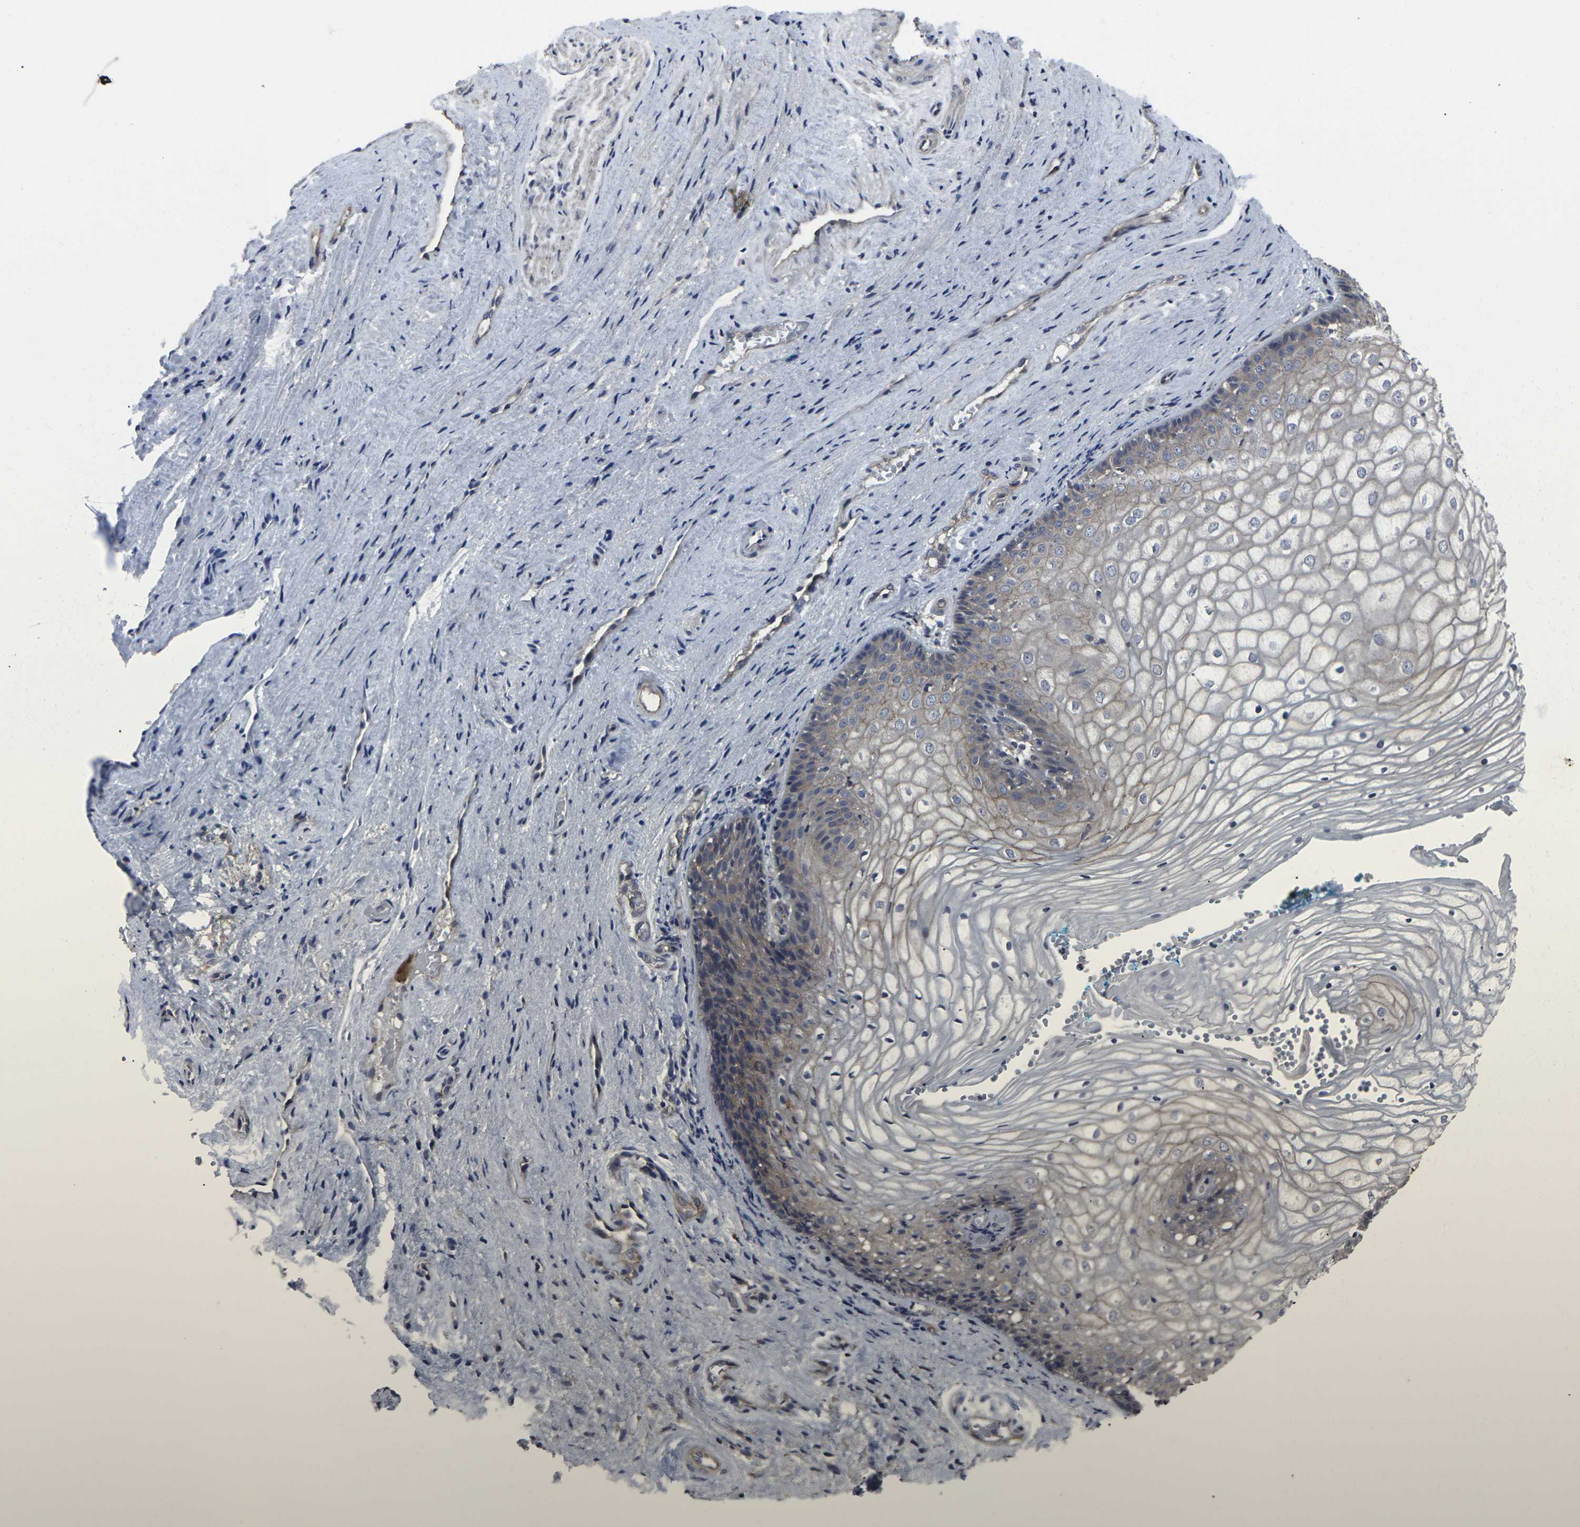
{"staining": {"intensity": "weak", "quantity": "25%-75%", "location": "cytoplasmic/membranous"}, "tissue": "vagina", "cell_type": "Squamous epithelial cells", "image_type": "normal", "snomed": [{"axis": "morphology", "description": "Normal tissue, NOS"}, {"axis": "topography", "description": "Vagina"}], "caption": "High-power microscopy captured an IHC photomicrograph of benign vagina, revealing weak cytoplasmic/membranous expression in about 25%-75% of squamous epithelial cells.", "gene": "MAPKAPK2", "patient": {"sex": "female", "age": 34}}